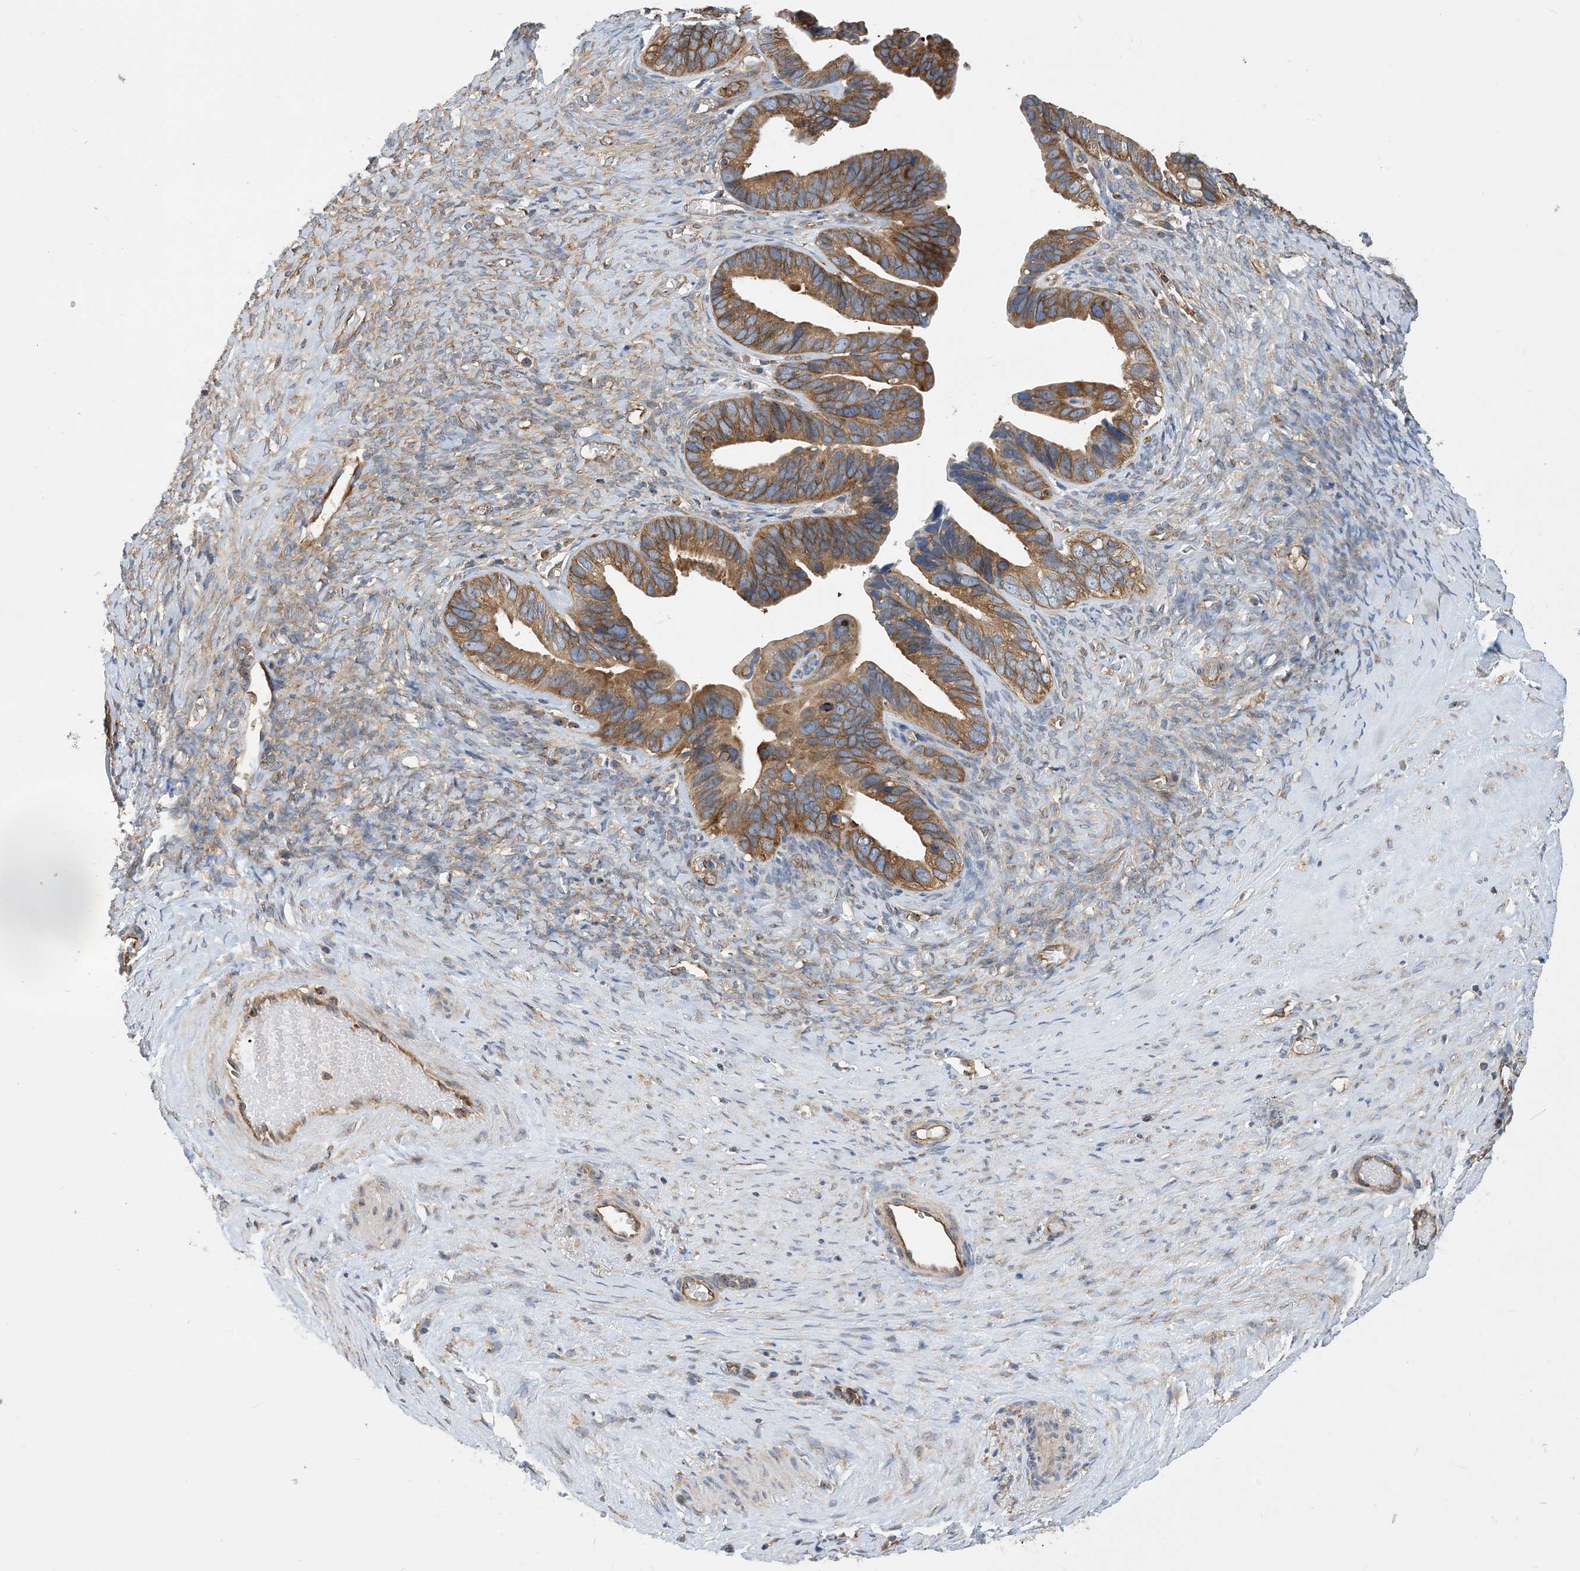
{"staining": {"intensity": "moderate", "quantity": ">75%", "location": "cytoplasmic/membranous"}, "tissue": "ovarian cancer", "cell_type": "Tumor cells", "image_type": "cancer", "snomed": [{"axis": "morphology", "description": "Cystadenocarcinoma, serous, NOS"}, {"axis": "topography", "description": "Ovary"}], "caption": "About >75% of tumor cells in ovarian cancer demonstrate moderate cytoplasmic/membranous protein expression as visualized by brown immunohistochemical staining.", "gene": "DYNC1LI1", "patient": {"sex": "female", "age": 56}}